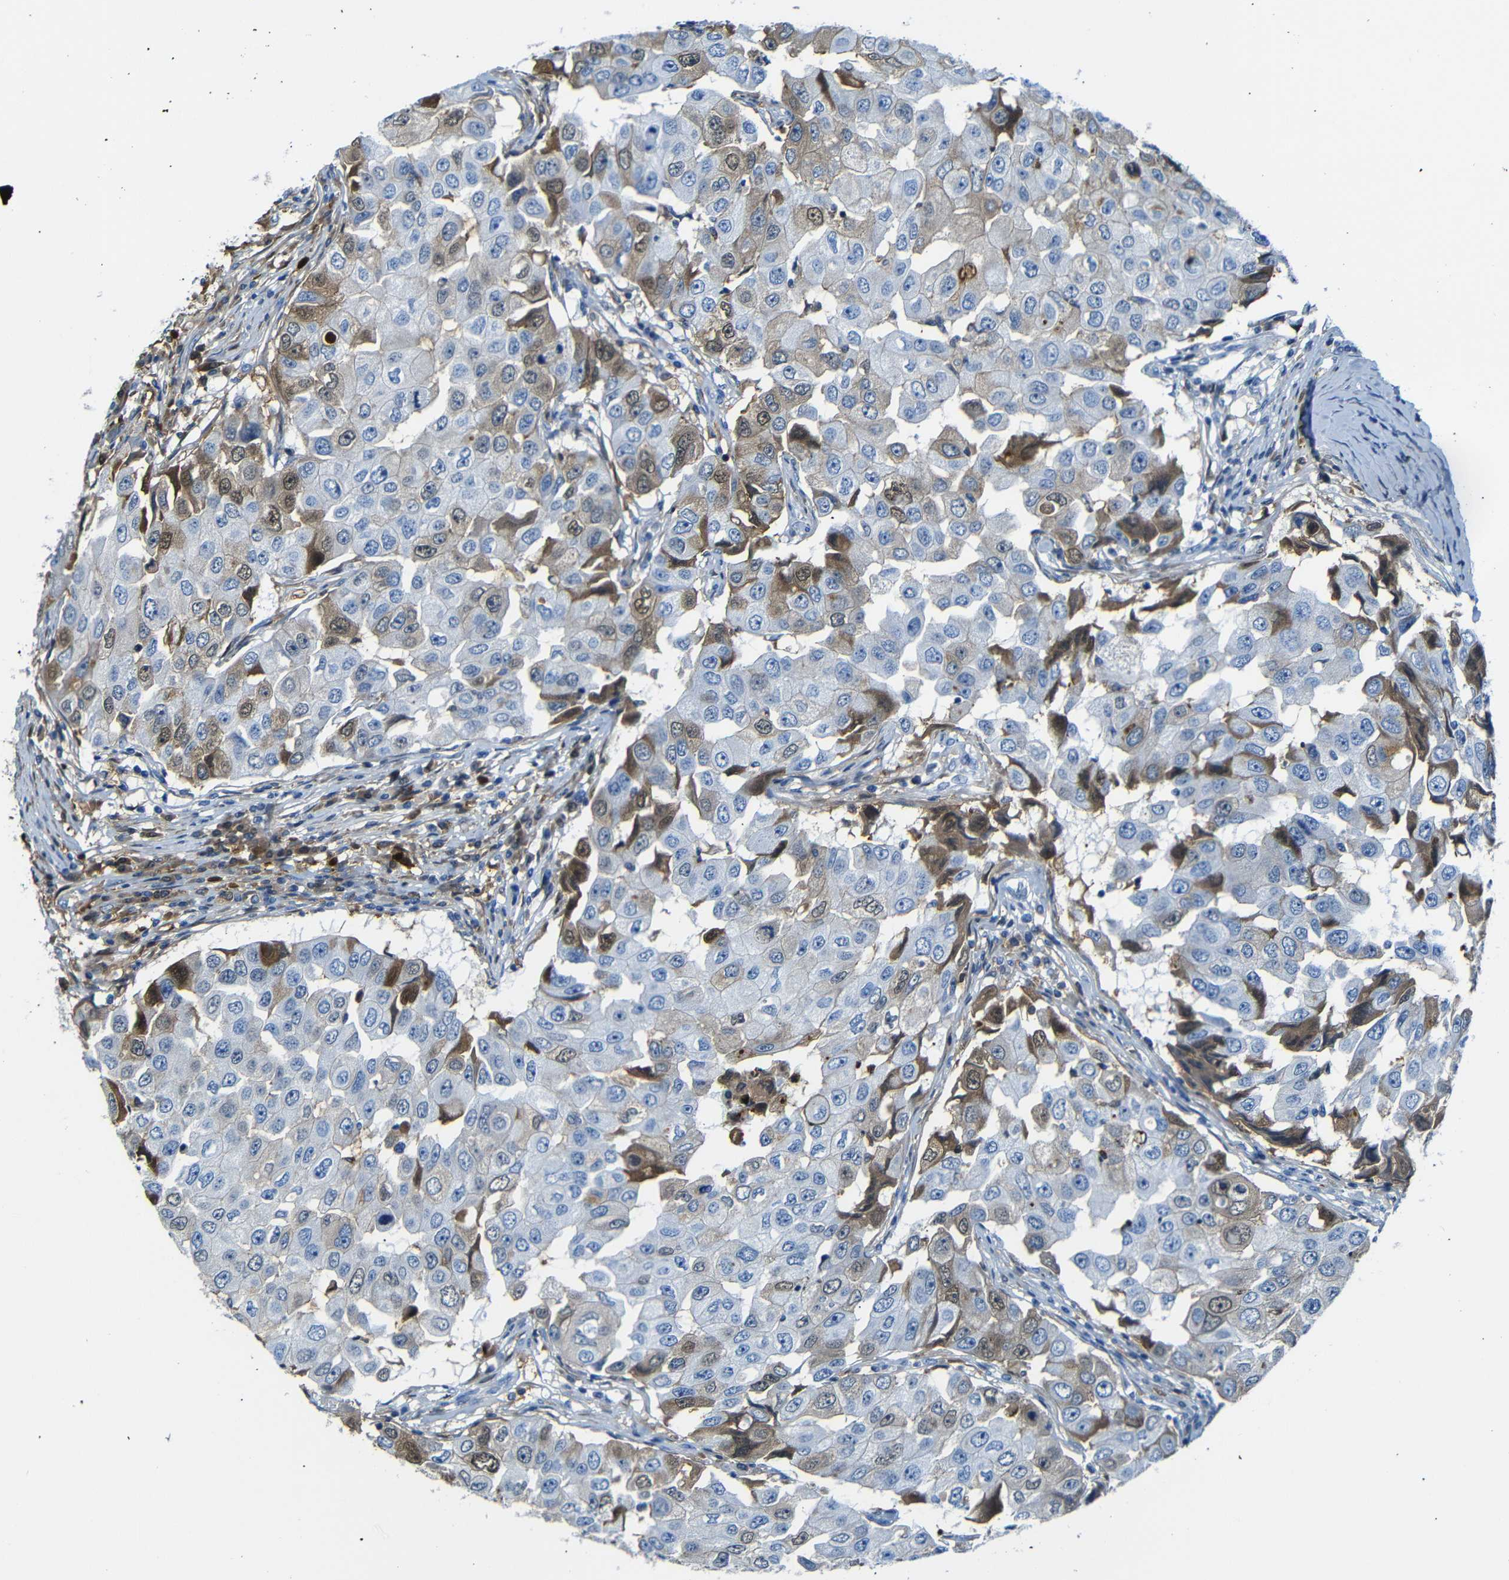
{"staining": {"intensity": "moderate", "quantity": "<25%", "location": "cytoplasmic/membranous"}, "tissue": "breast cancer", "cell_type": "Tumor cells", "image_type": "cancer", "snomed": [{"axis": "morphology", "description": "Duct carcinoma"}, {"axis": "topography", "description": "Breast"}], "caption": "IHC staining of breast infiltrating ductal carcinoma, which shows low levels of moderate cytoplasmic/membranous expression in approximately <25% of tumor cells indicating moderate cytoplasmic/membranous protein staining. The staining was performed using DAB (3,3'-diaminobenzidine) (brown) for protein detection and nuclei were counterstained in hematoxylin (blue).", "gene": "SERPINA1", "patient": {"sex": "female", "age": 27}}